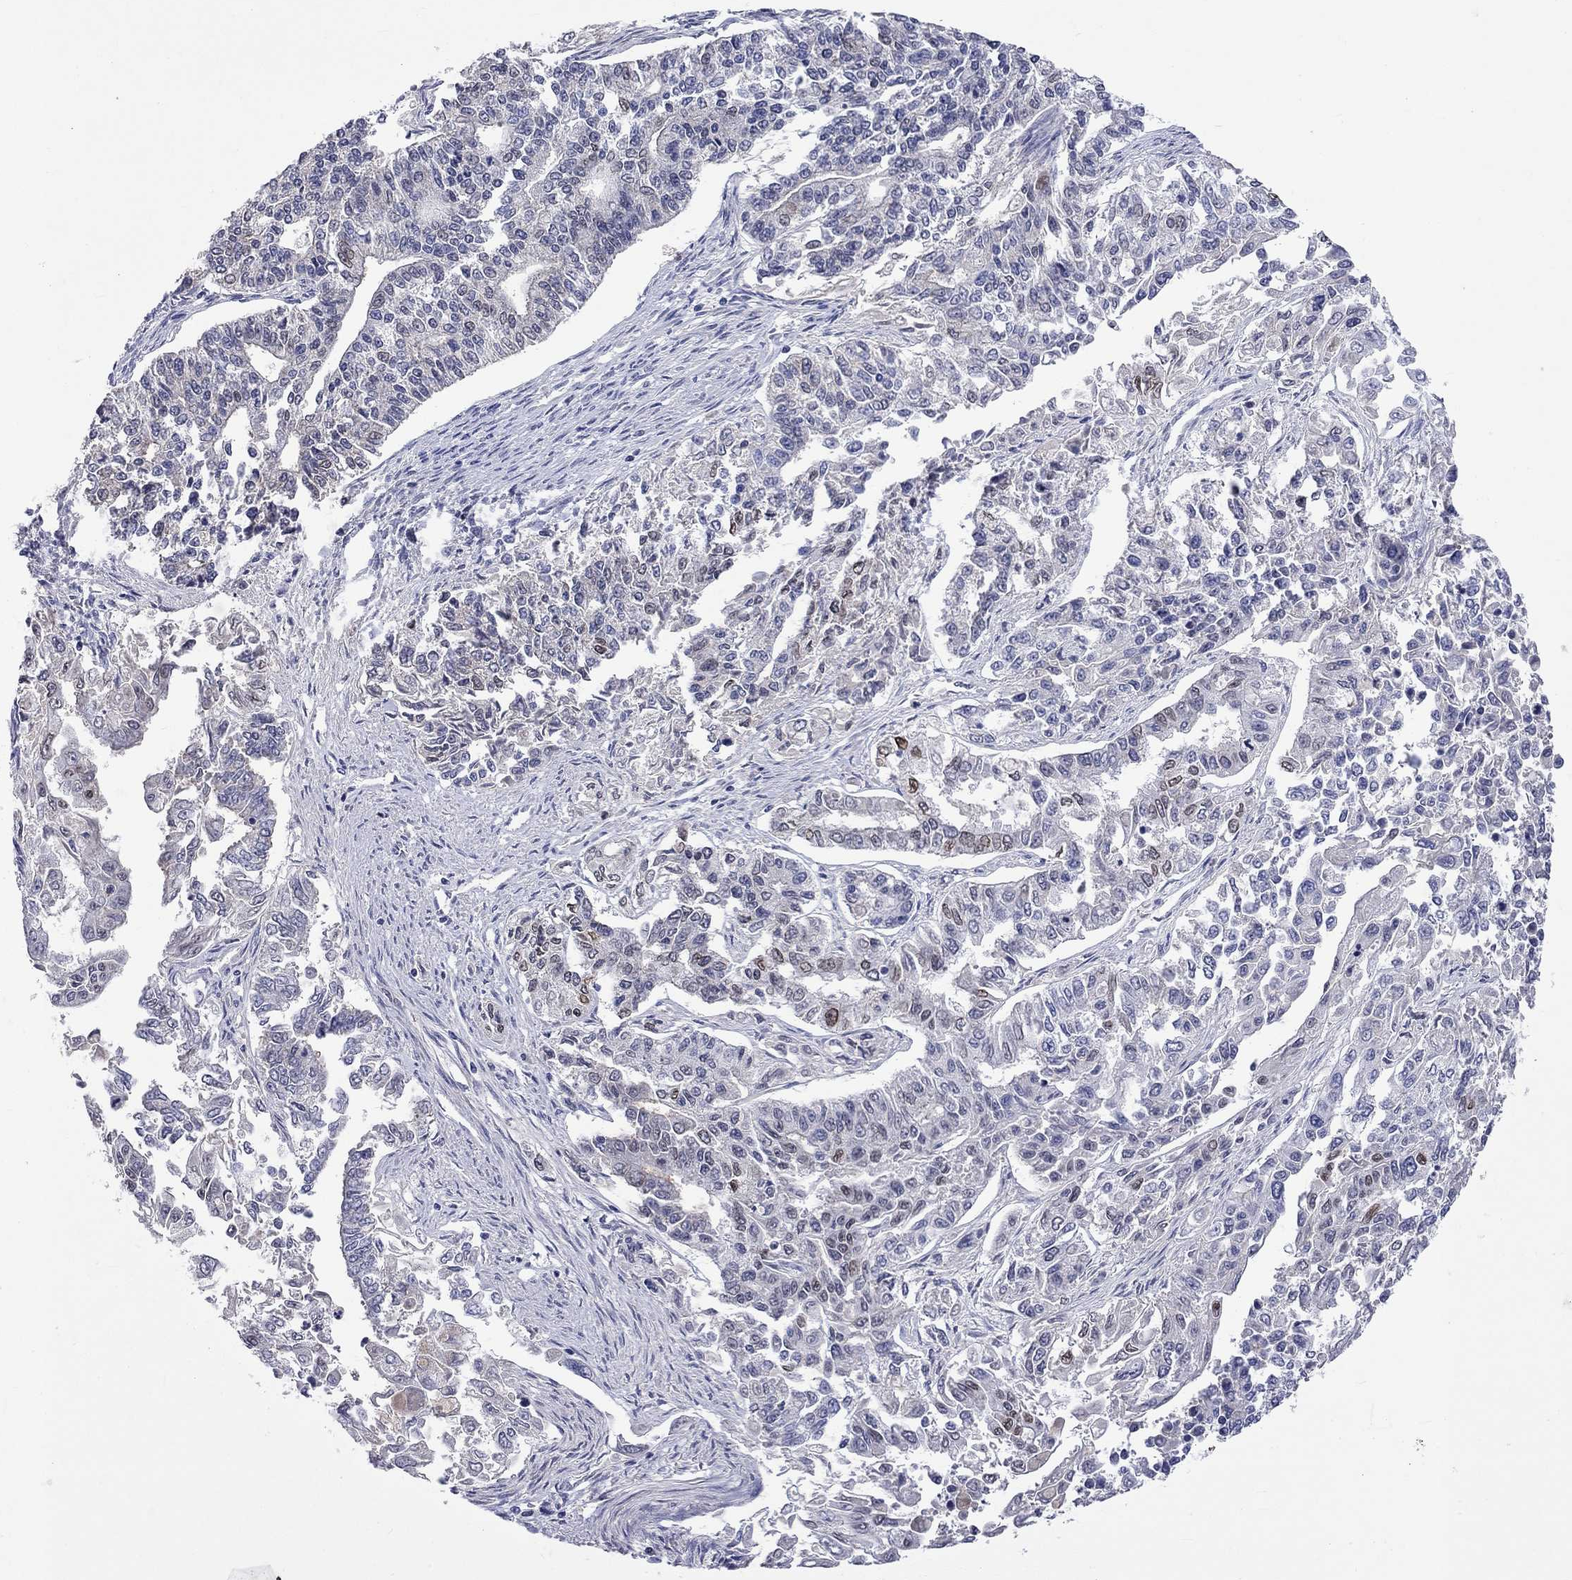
{"staining": {"intensity": "weak", "quantity": "<25%", "location": "nuclear"}, "tissue": "endometrial cancer", "cell_type": "Tumor cells", "image_type": "cancer", "snomed": [{"axis": "morphology", "description": "Adenocarcinoma, NOS"}, {"axis": "topography", "description": "Uterus"}], "caption": "High power microscopy photomicrograph of an immunohistochemistry micrograph of endometrial adenocarcinoma, revealing no significant staining in tumor cells.", "gene": "LRFN4", "patient": {"sex": "female", "age": 59}}